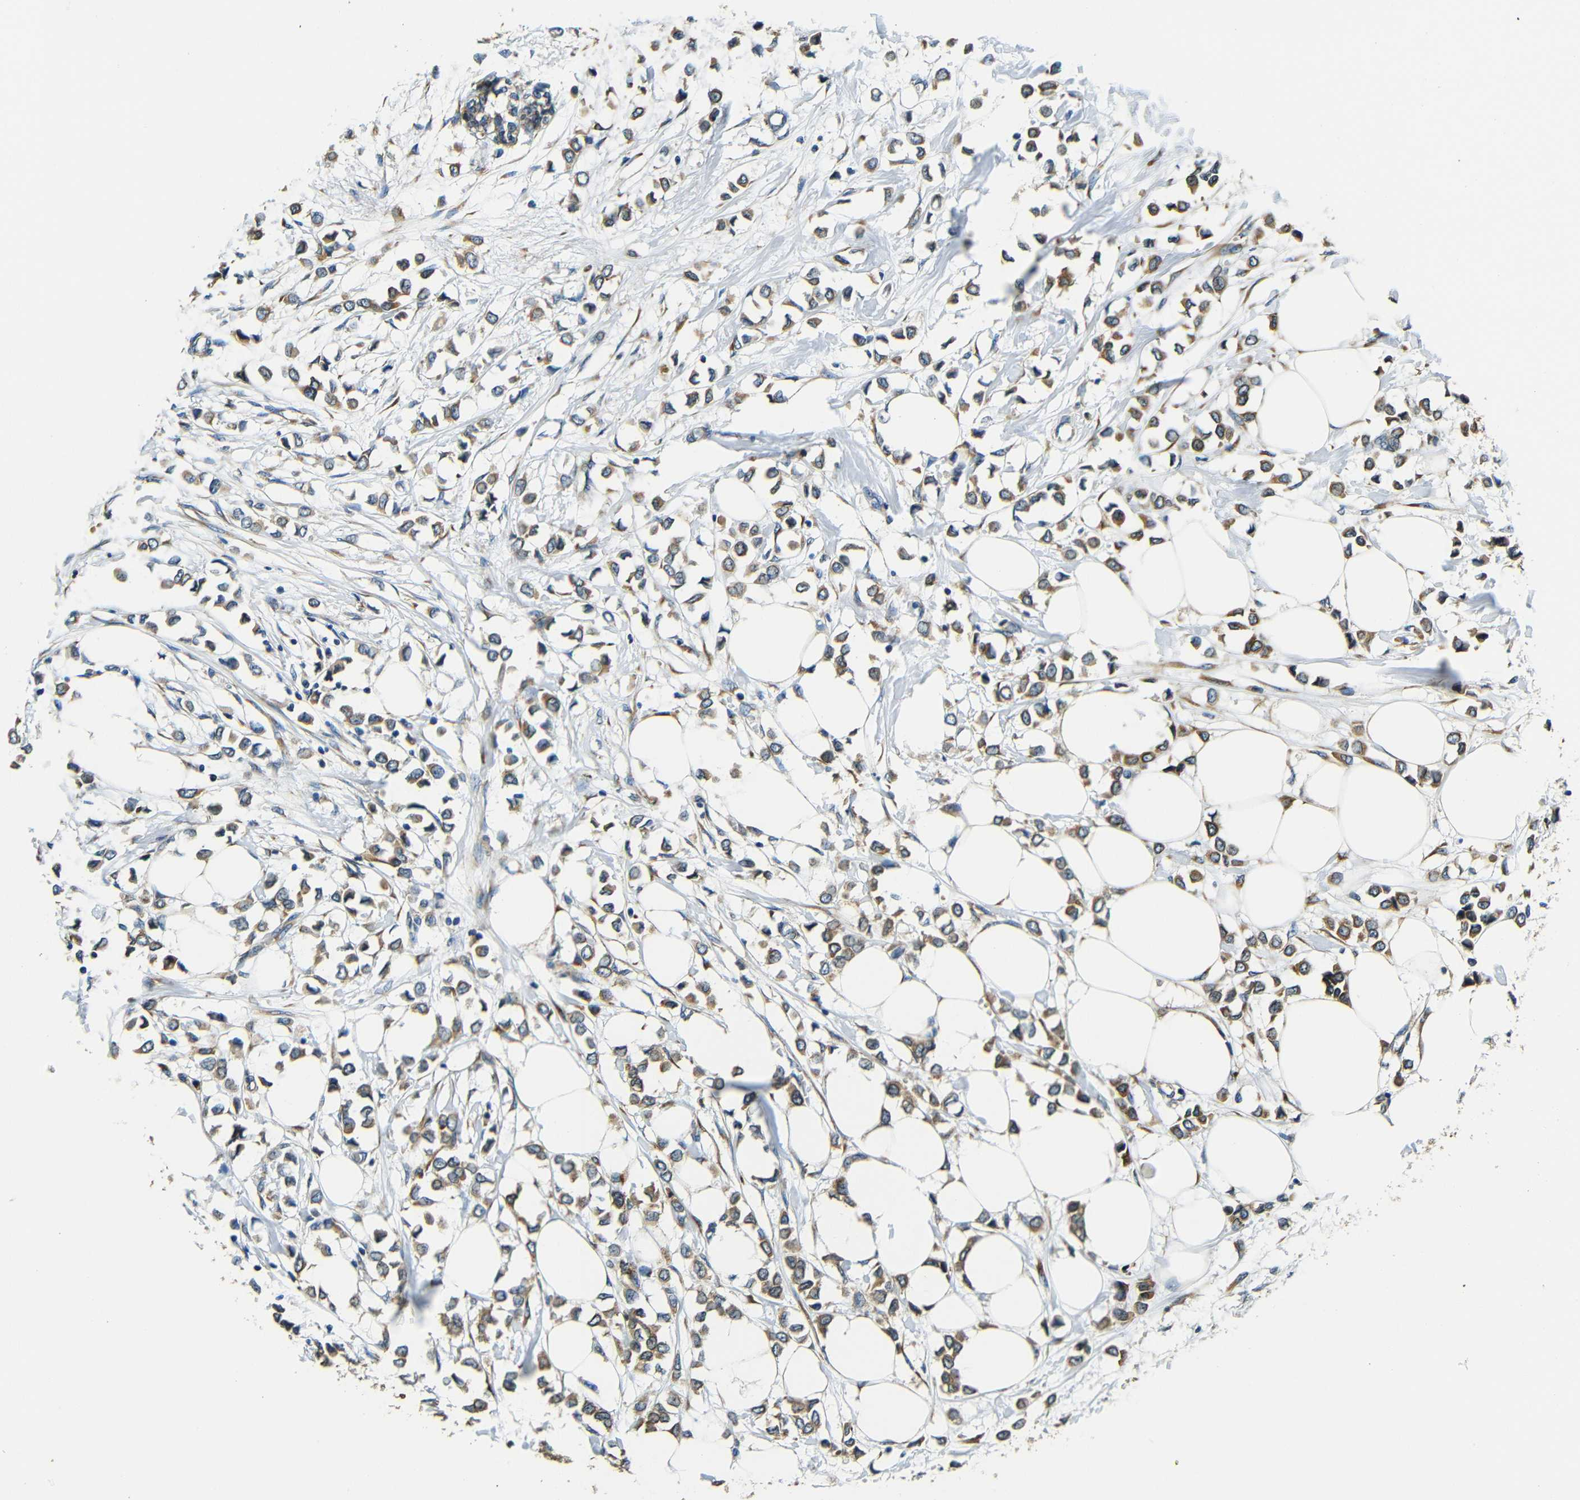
{"staining": {"intensity": "moderate", "quantity": ">75%", "location": "cytoplasmic/membranous"}, "tissue": "breast cancer", "cell_type": "Tumor cells", "image_type": "cancer", "snomed": [{"axis": "morphology", "description": "Lobular carcinoma"}, {"axis": "topography", "description": "Breast"}], "caption": "A brown stain shows moderate cytoplasmic/membranous staining of a protein in breast cancer tumor cells. The staining was performed using DAB to visualize the protein expression in brown, while the nuclei were stained in blue with hematoxylin (Magnification: 20x).", "gene": "VAPB", "patient": {"sex": "female", "age": 51}}